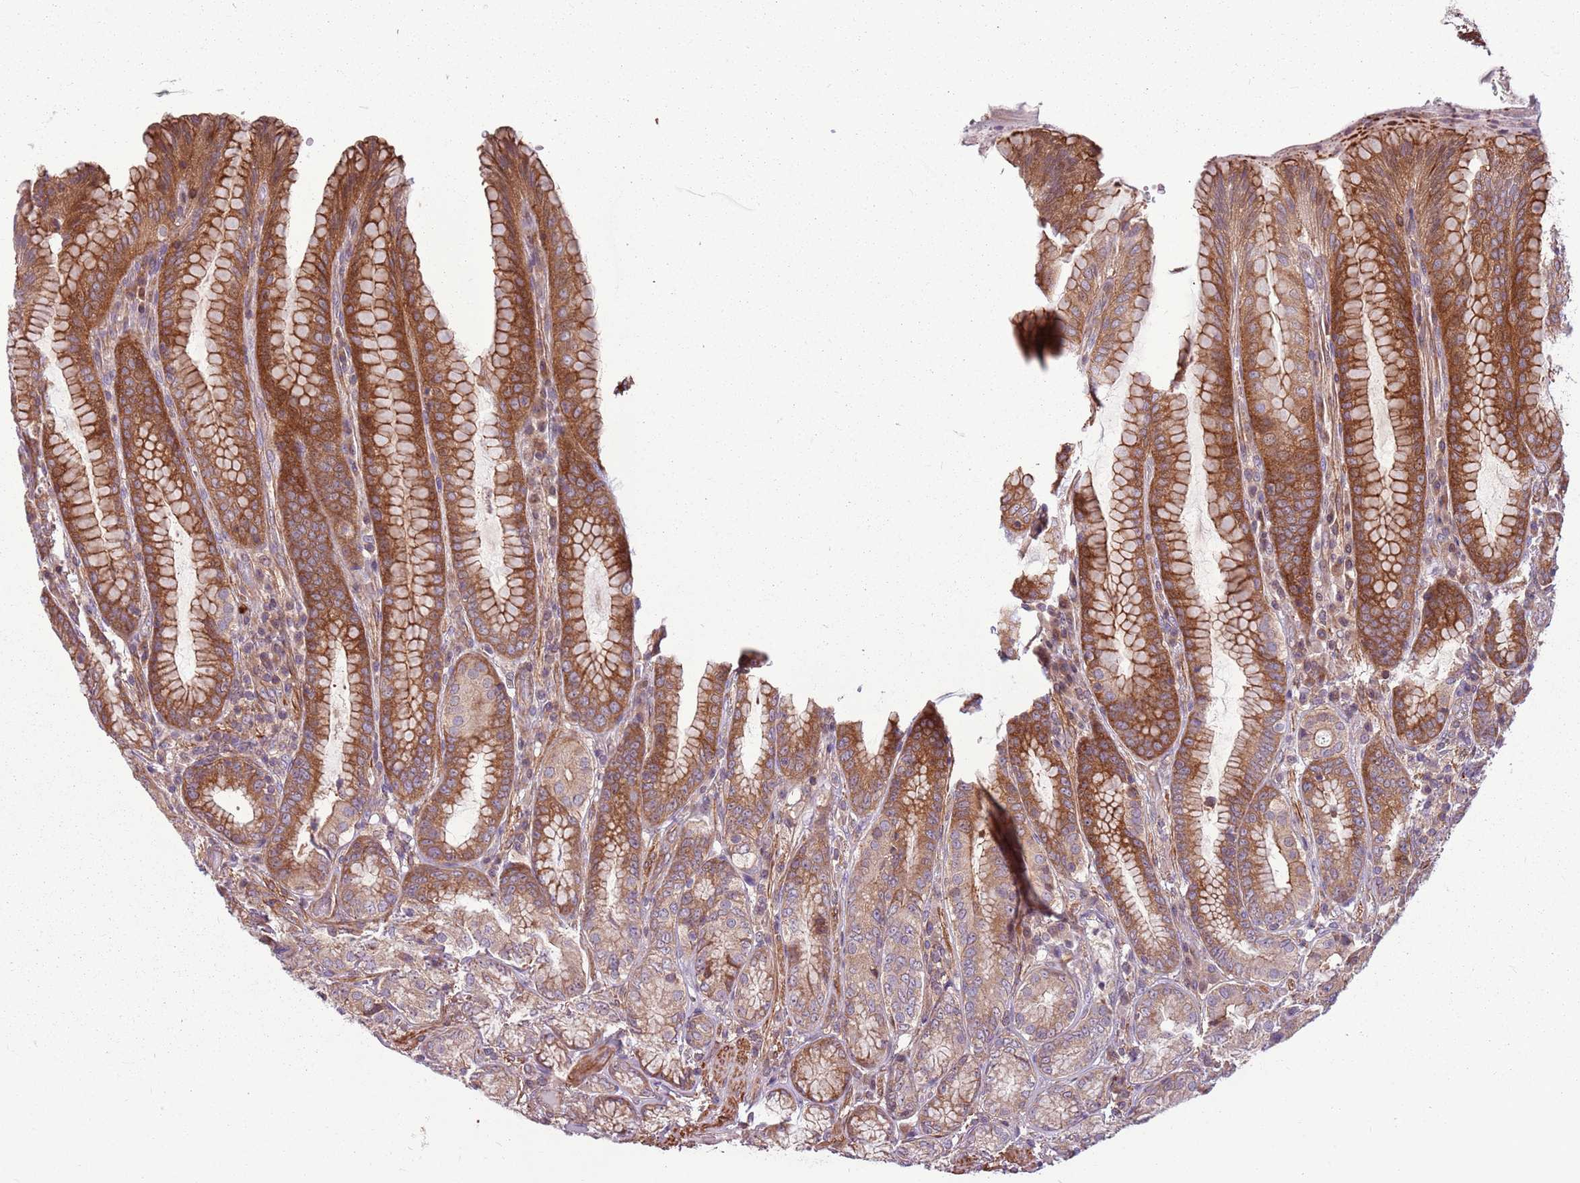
{"staining": {"intensity": "moderate", "quantity": ">75%", "location": "cytoplasmic/membranous"}, "tissue": "stomach", "cell_type": "Glandular cells", "image_type": "normal", "snomed": [{"axis": "morphology", "description": "Normal tissue, NOS"}, {"axis": "topography", "description": "Stomach, upper"}, {"axis": "topography", "description": "Stomach, lower"}], "caption": "IHC photomicrograph of normal stomach stained for a protein (brown), which displays medium levels of moderate cytoplasmic/membranous staining in about >75% of glandular cells.", "gene": "RPL21", "patient": {"sex": "female", "age": 76}}